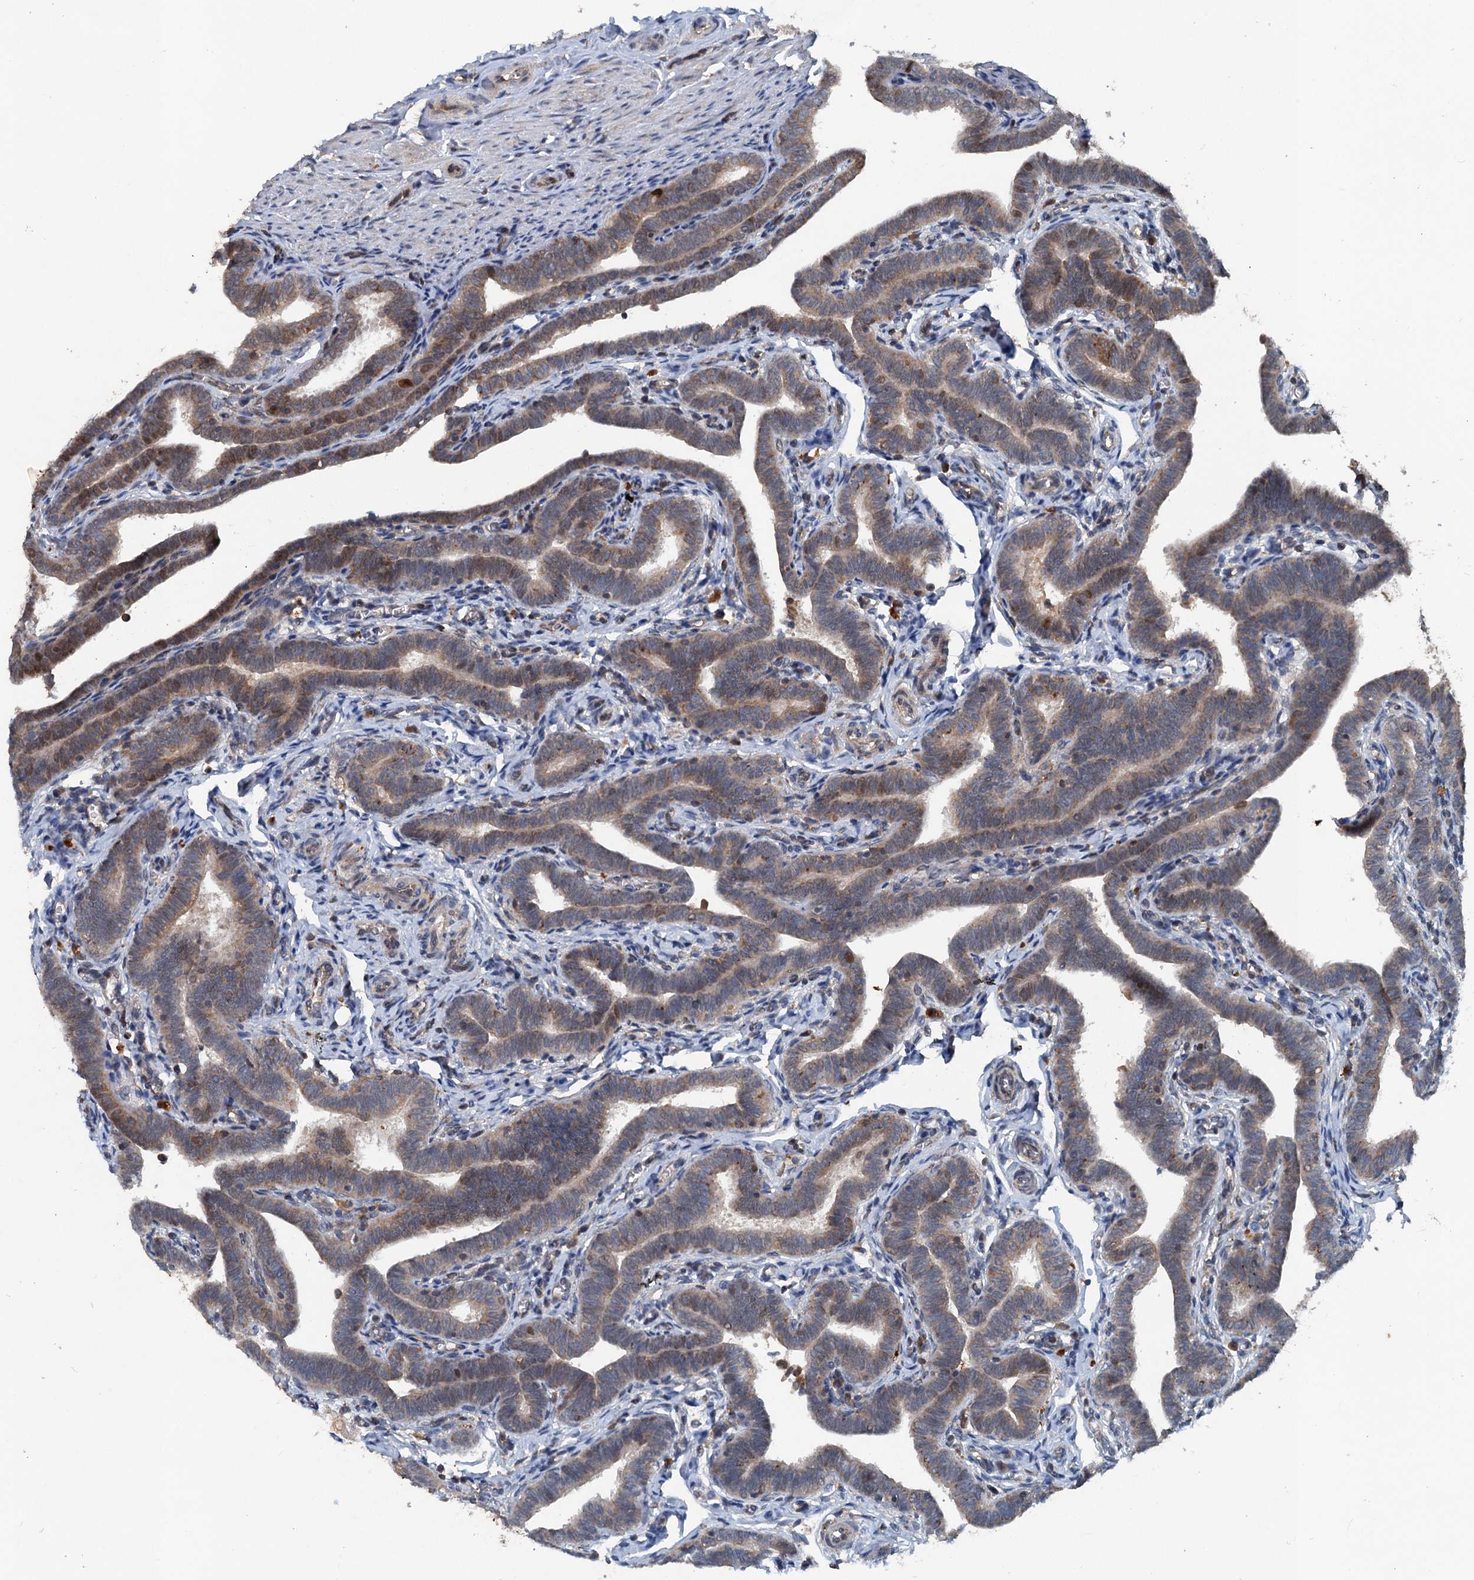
{"staining": {"intensity": "moderate", "quantity": ">75%", "location": "cytoplasmic/membranous"}, "tissue": "fallopian tube", "cell_type": "Glandular cells", "image_type": "normal", "snomed": [{"axis": "morphology", "description": "Normal tissue, NOS"}, {"axis": "topography", "description": "Fallopian tube"}], "caption": "The image reveals immunohistochemical staining of unremarkable fallopian tube. There is moderate cytoplasmic/membranous positivity is identified in approximately >75% of glandular cells.", "gene": "TAPBPL", "patient": {"sex": "female", "age": 36}}